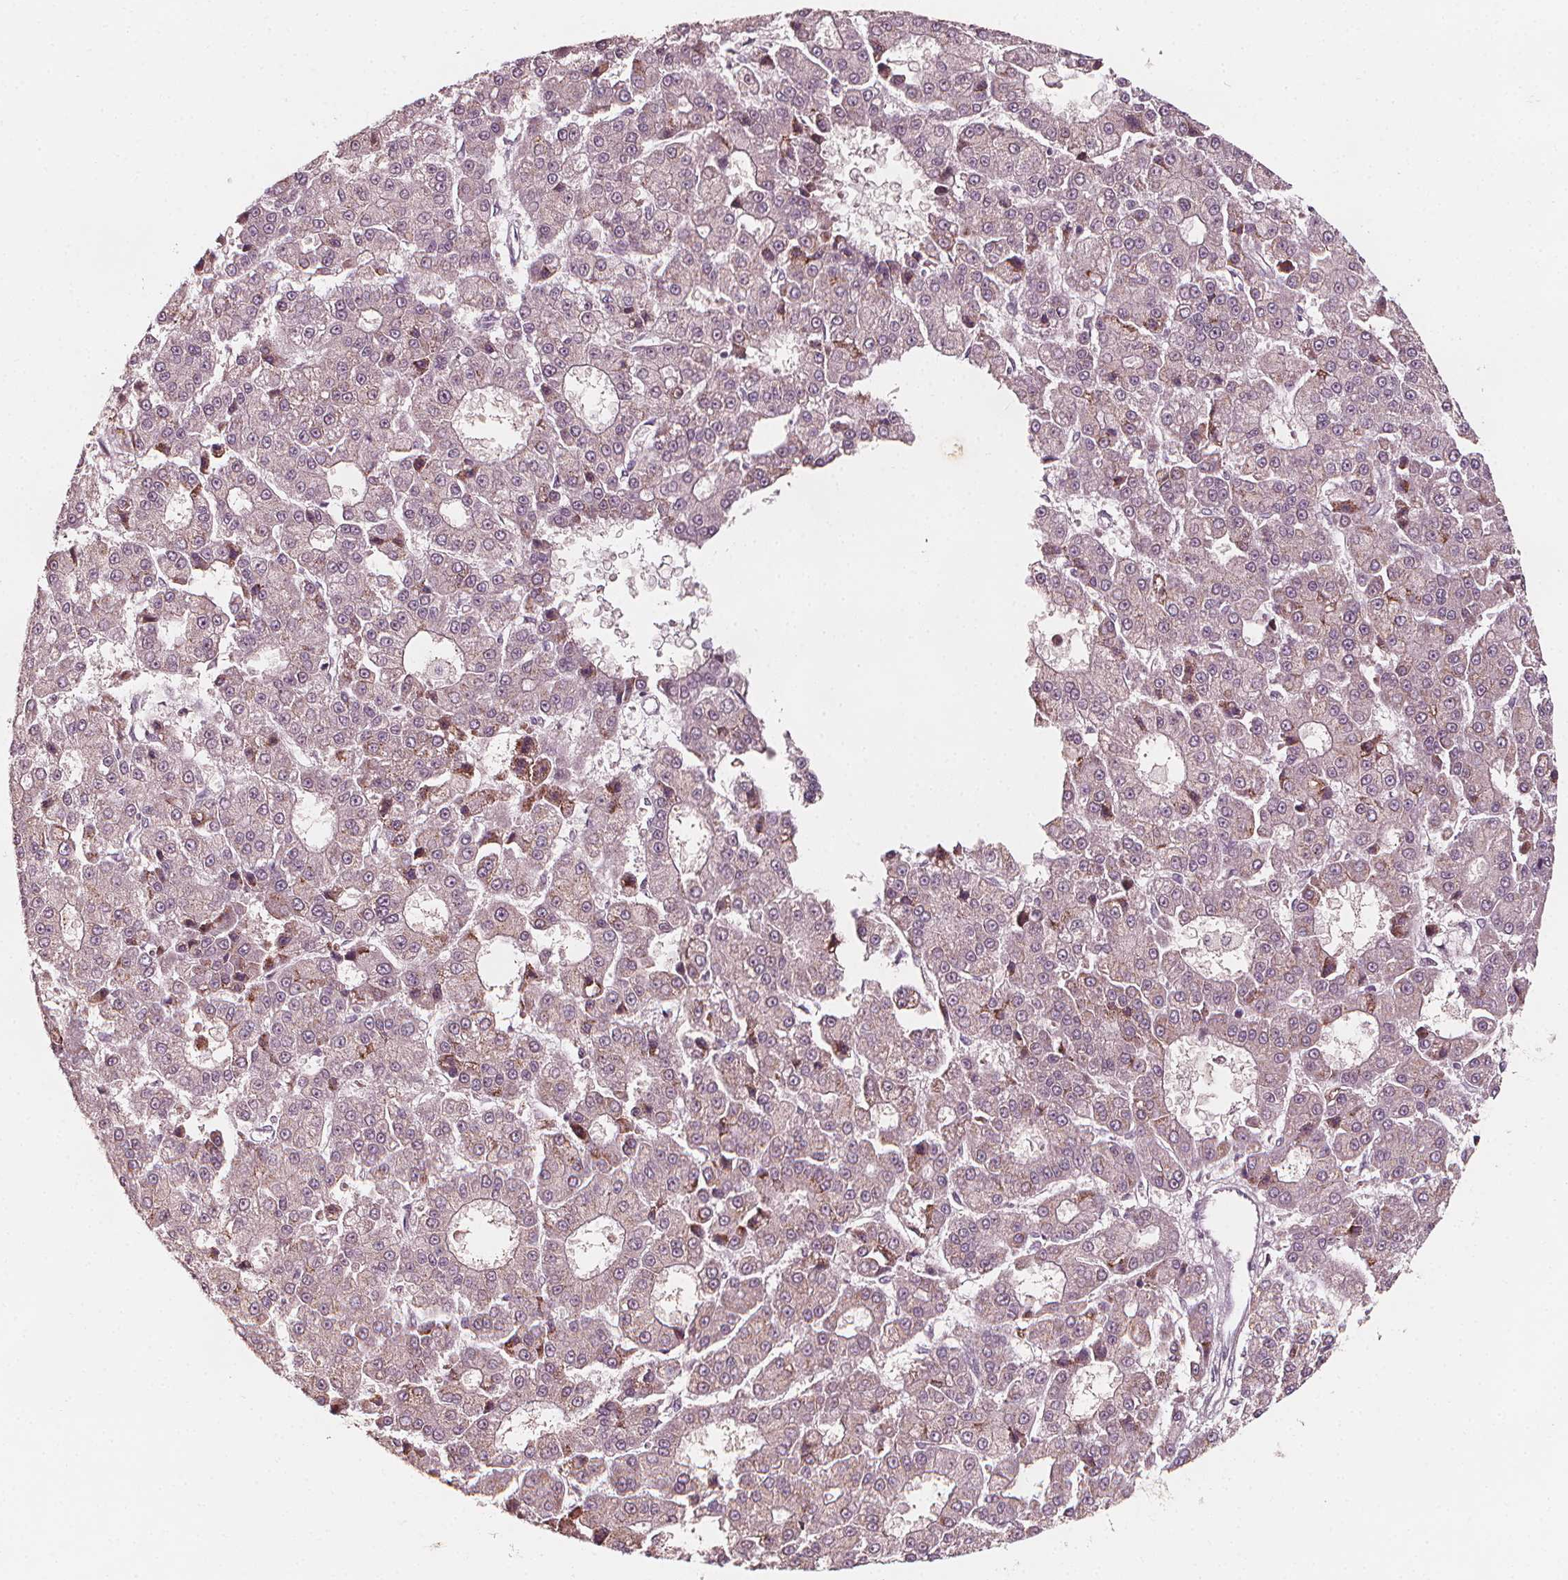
{"staining": {"intensity": "negative", "quantity": "none", "location": "none"}, "tissue": "liver cancer", "cell_type": "Tumor cells", "image_type": "cancer", "snomed": [{"axis": "morphology", "description": "Carcinoma, Hepatocellular, NOS"}, {"axis": "topography", "description": "Liver"}], "caption": "IHC of hepatocellular carcinoma (liver) demonstrates no staining in tumor cells. Brightfield microscopy of immunohistochemistry stained with DAB (brown) and hematoxylin (blue), captured at high magnification.", "gene": "NPC1L1", "patient": {"sex": "male", "age": 70}}